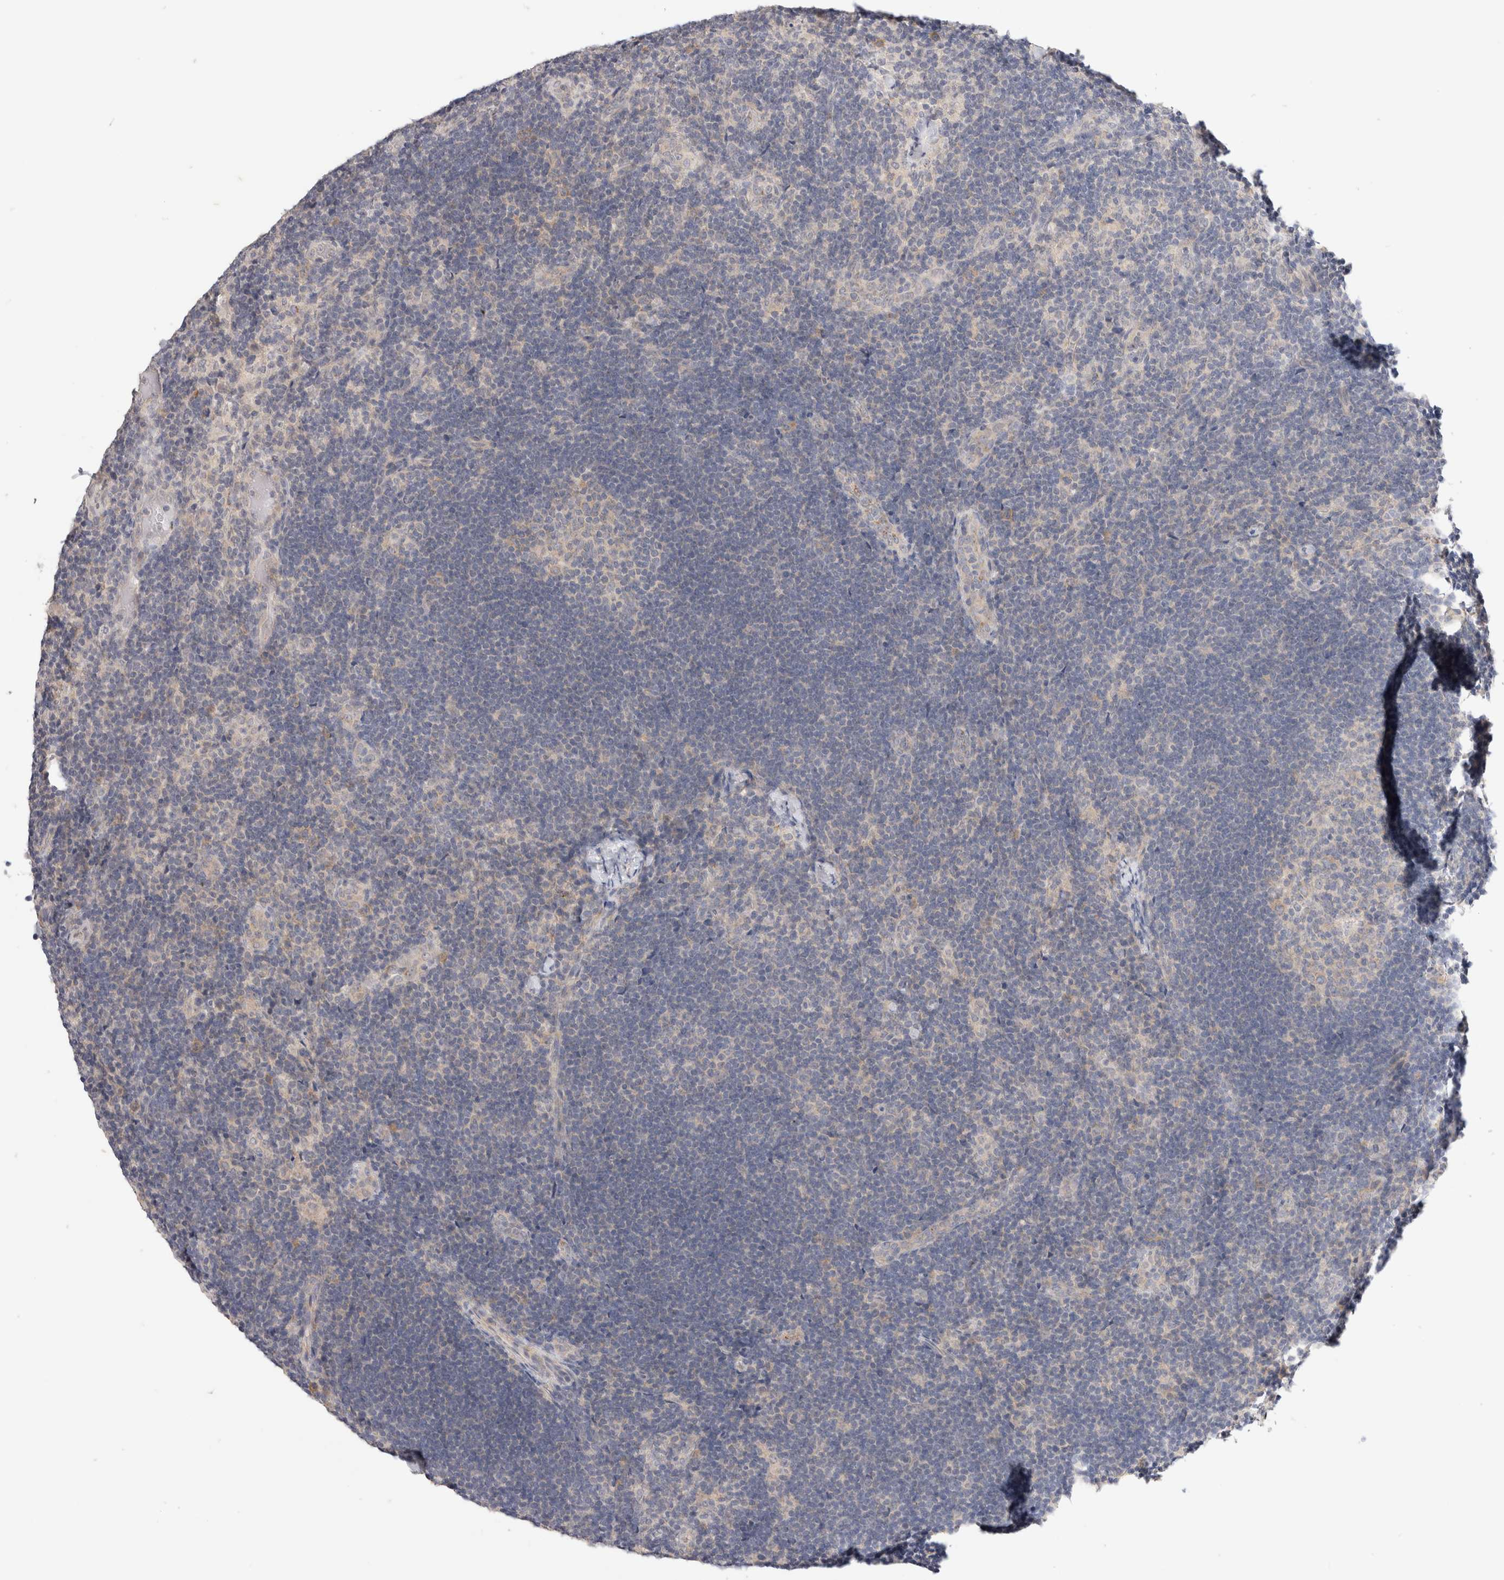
{"staining": {"intensity": "negative", "quantity": "none", "location": "none"}, "tissue": "lymph node", "cell_type": "Germinal center cells", "image_type": "normal", "snomed": [{"axis": "morphology", "description": "Normal tissue, NOS"}, {"axis": "topography", "description": "Lymph node"}], "caption": "There is no significant expression in germinal center cells of lymph node. (Immunohistochemistry (ihc), brightfield microscopy, high magnification).", "gene": "CHRM4", "patient": {"sex": "female", "age": 22}}